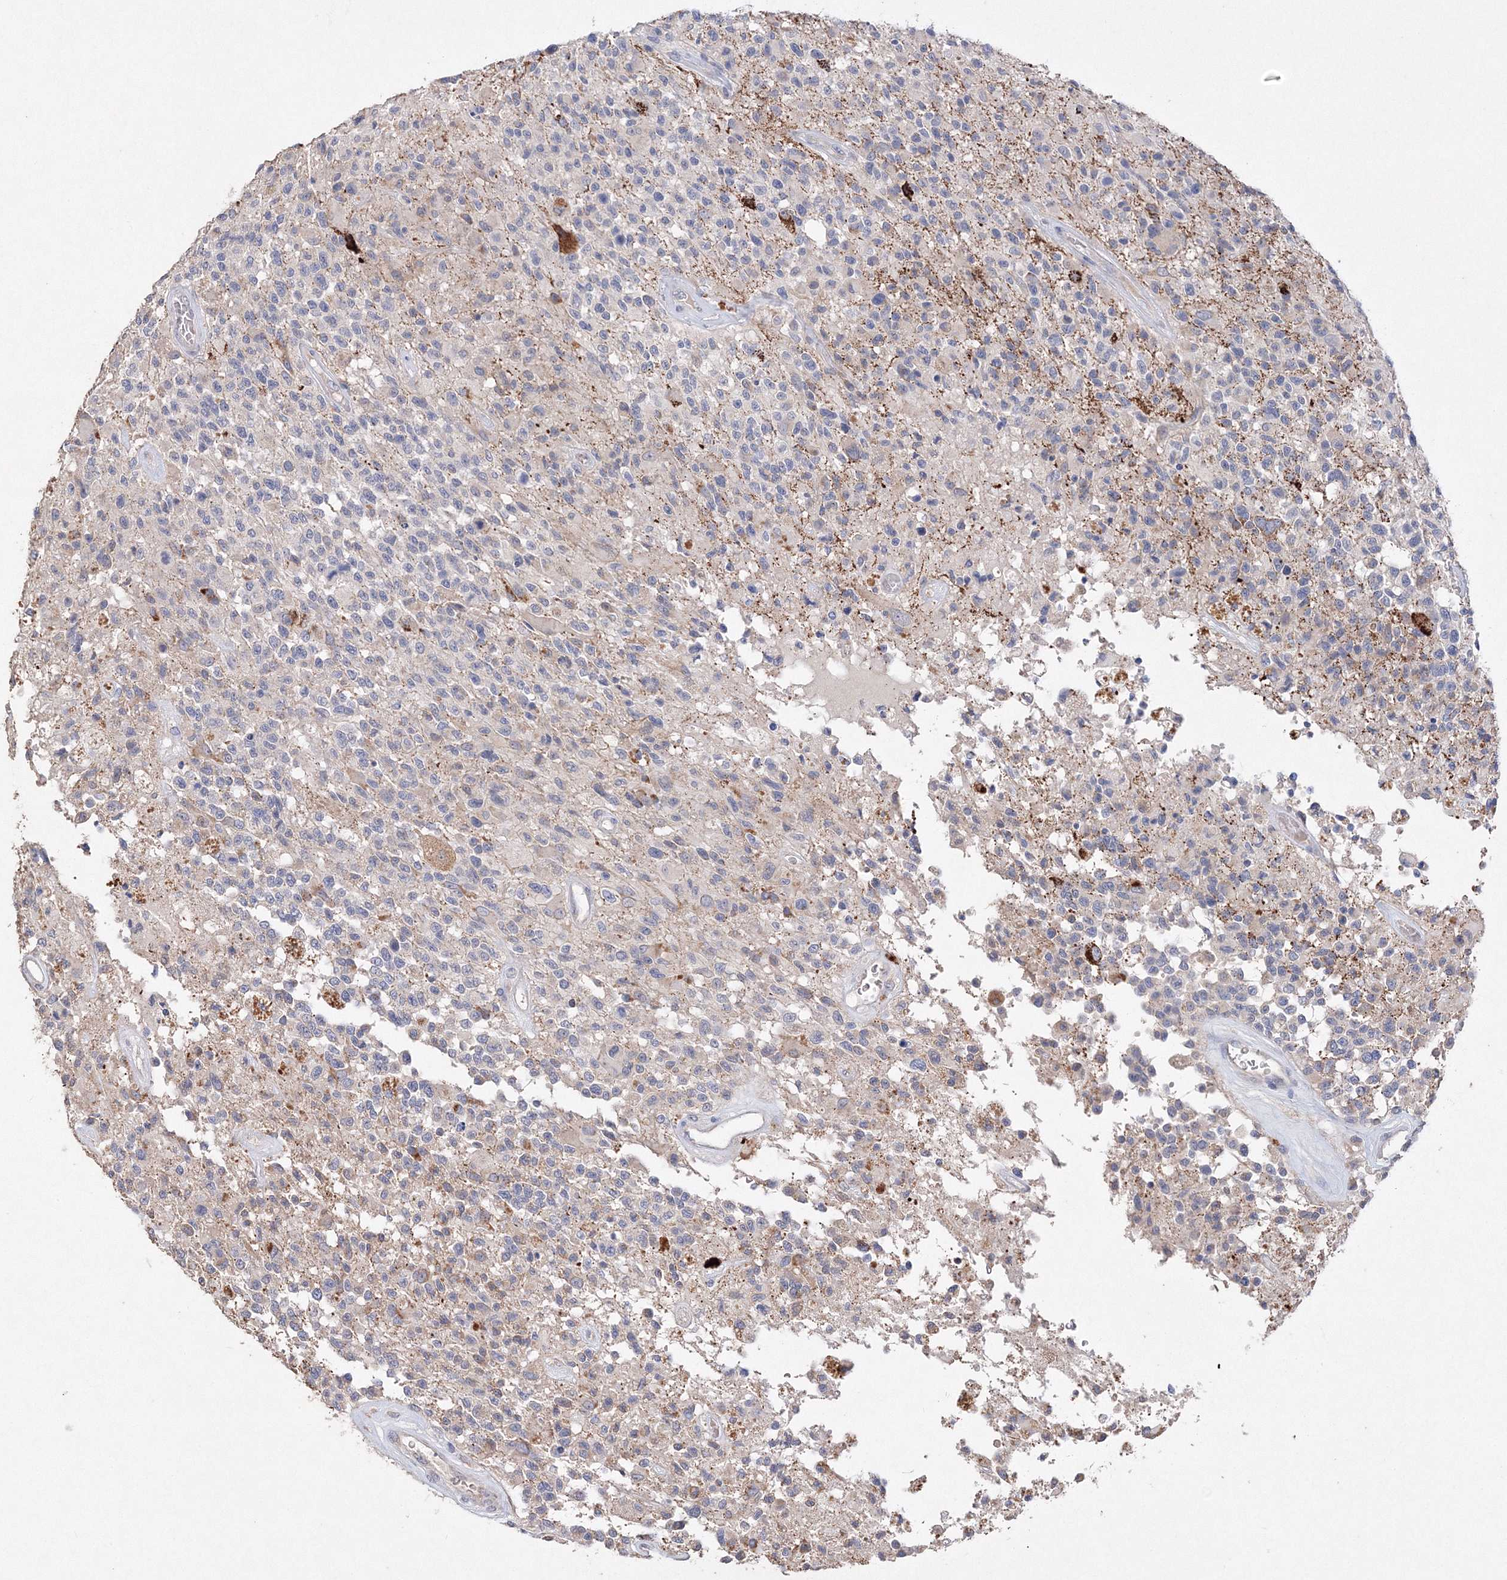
{"staining": {"intensity": "negative", "quantity": "none", "location": "none"}, "tissue": "glioma", "cell_type": "Tumor cells", "image_type": "cancer", "snomed": [{"axis": "morphology", "description": "Glioma, malignant, High grade"}, {"axis": "morphology", "description": "Glioblastoma, NOS"}, {"axis": "topography", "description": "Brain"}], "caption": "High magnification brightfield microscopy of glioma stained with DAB (3,3'-diaminobenzidine) (brown) and counterstained with hematoxylin (blue): tumor cells show no significant staining. The staining is performed using DAB (3,3'-diaminobenzidine) brown chromogen with nuclei counter-stained in using hematoxylin.", "gene": "GLS", "patient": {"sex": "male", "age": 60}}